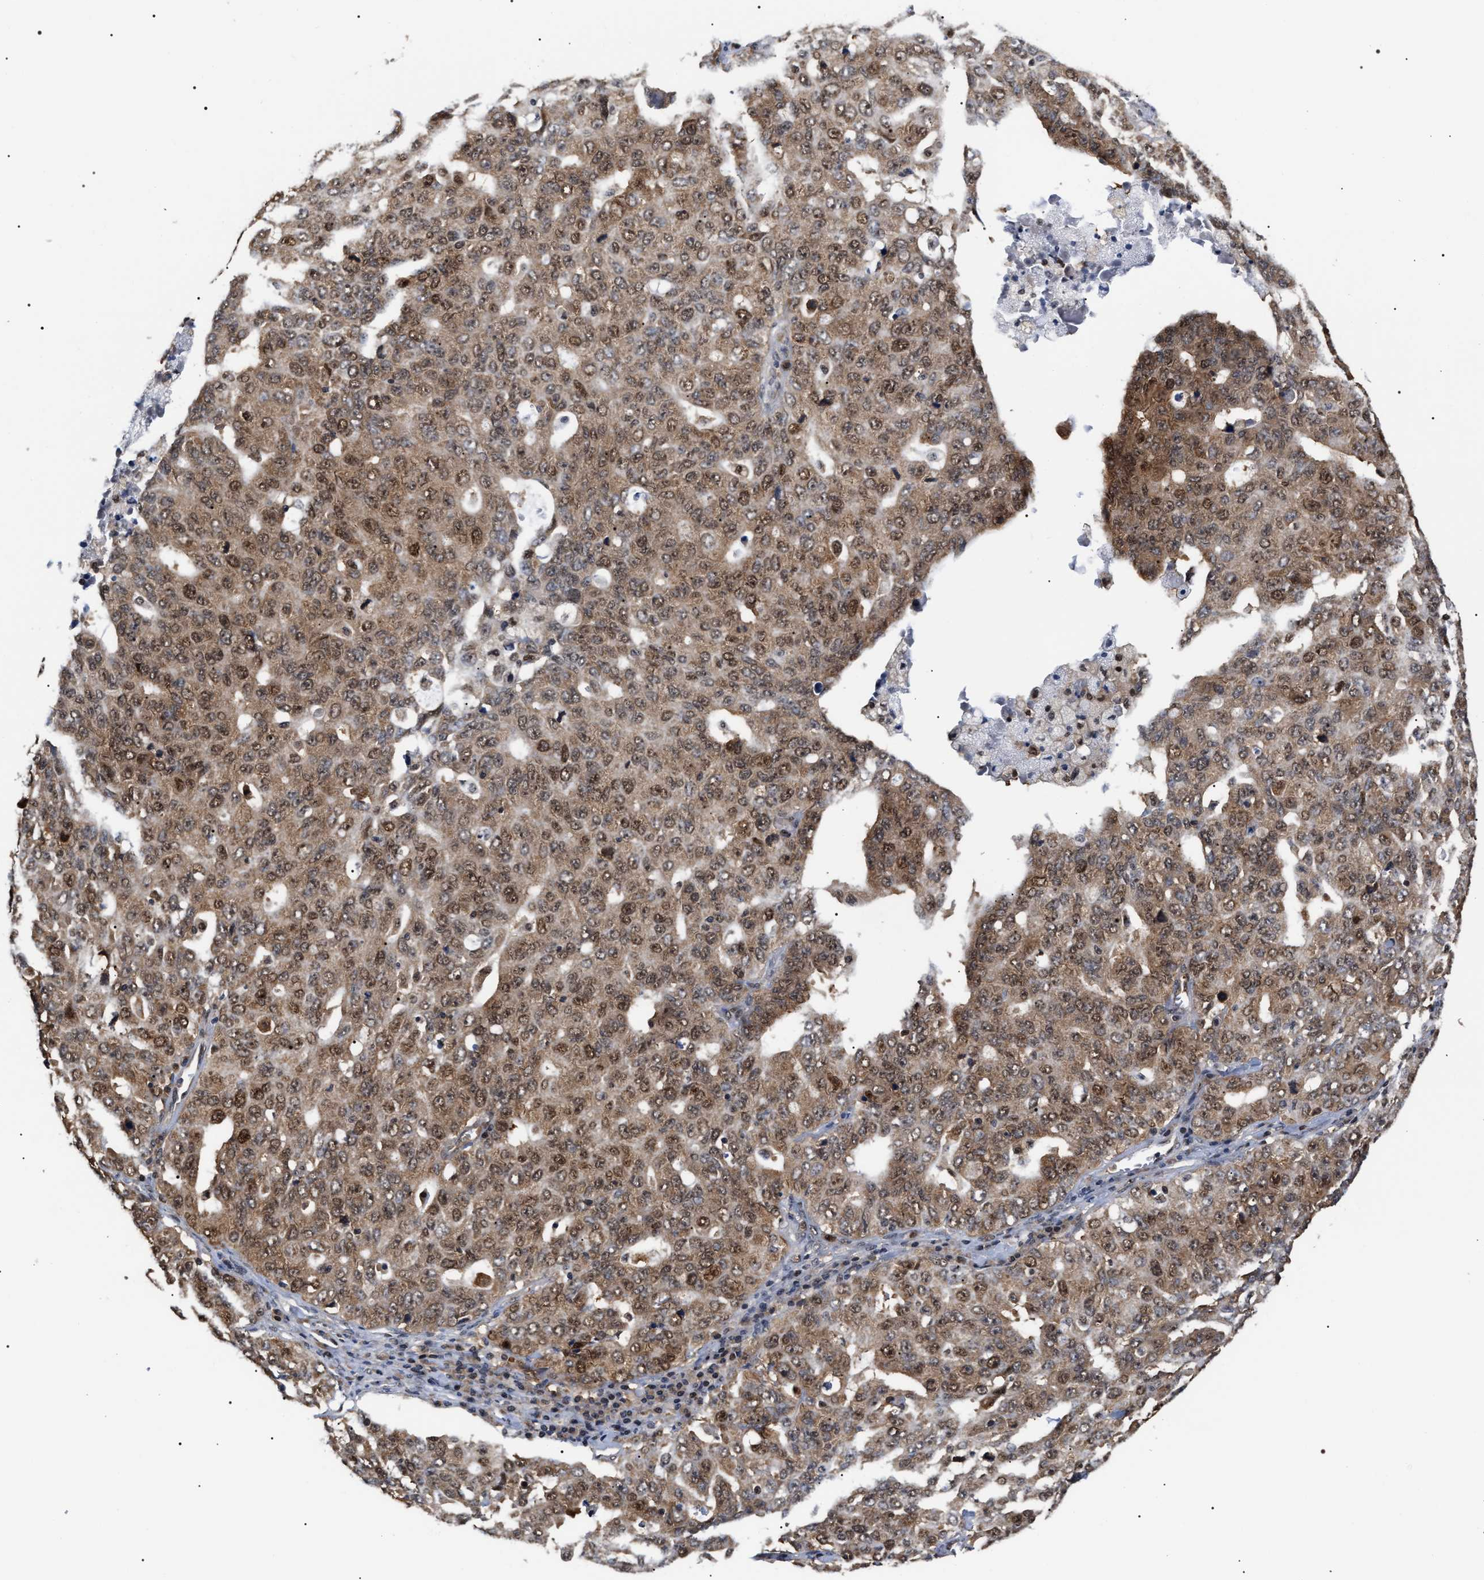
{"staining": {"intensity": "moderate", "quantity": ">75%", "location": "cytoplasmic/membranous,nuclear"}, "tissue": "ovarian cancer", "cell_type": "Tumor cells", "image_type": "cancer", "snomed": [{"axis": "morphology", "description": "Carcinoma, endometroid"}, {"axis": "topography", "description": "Ovary"}], "caption": "An image of ovarian cancer (endometroid carcinoma) stained for a protein displays moderate cytoplasmic/membranous and nuclear brown staining in tumor cells. (DAB IHC, brown staining for protein, blue staining for nuclei).", "gene": "BAG6", "patient": {"sex": "female", "age": 62}}